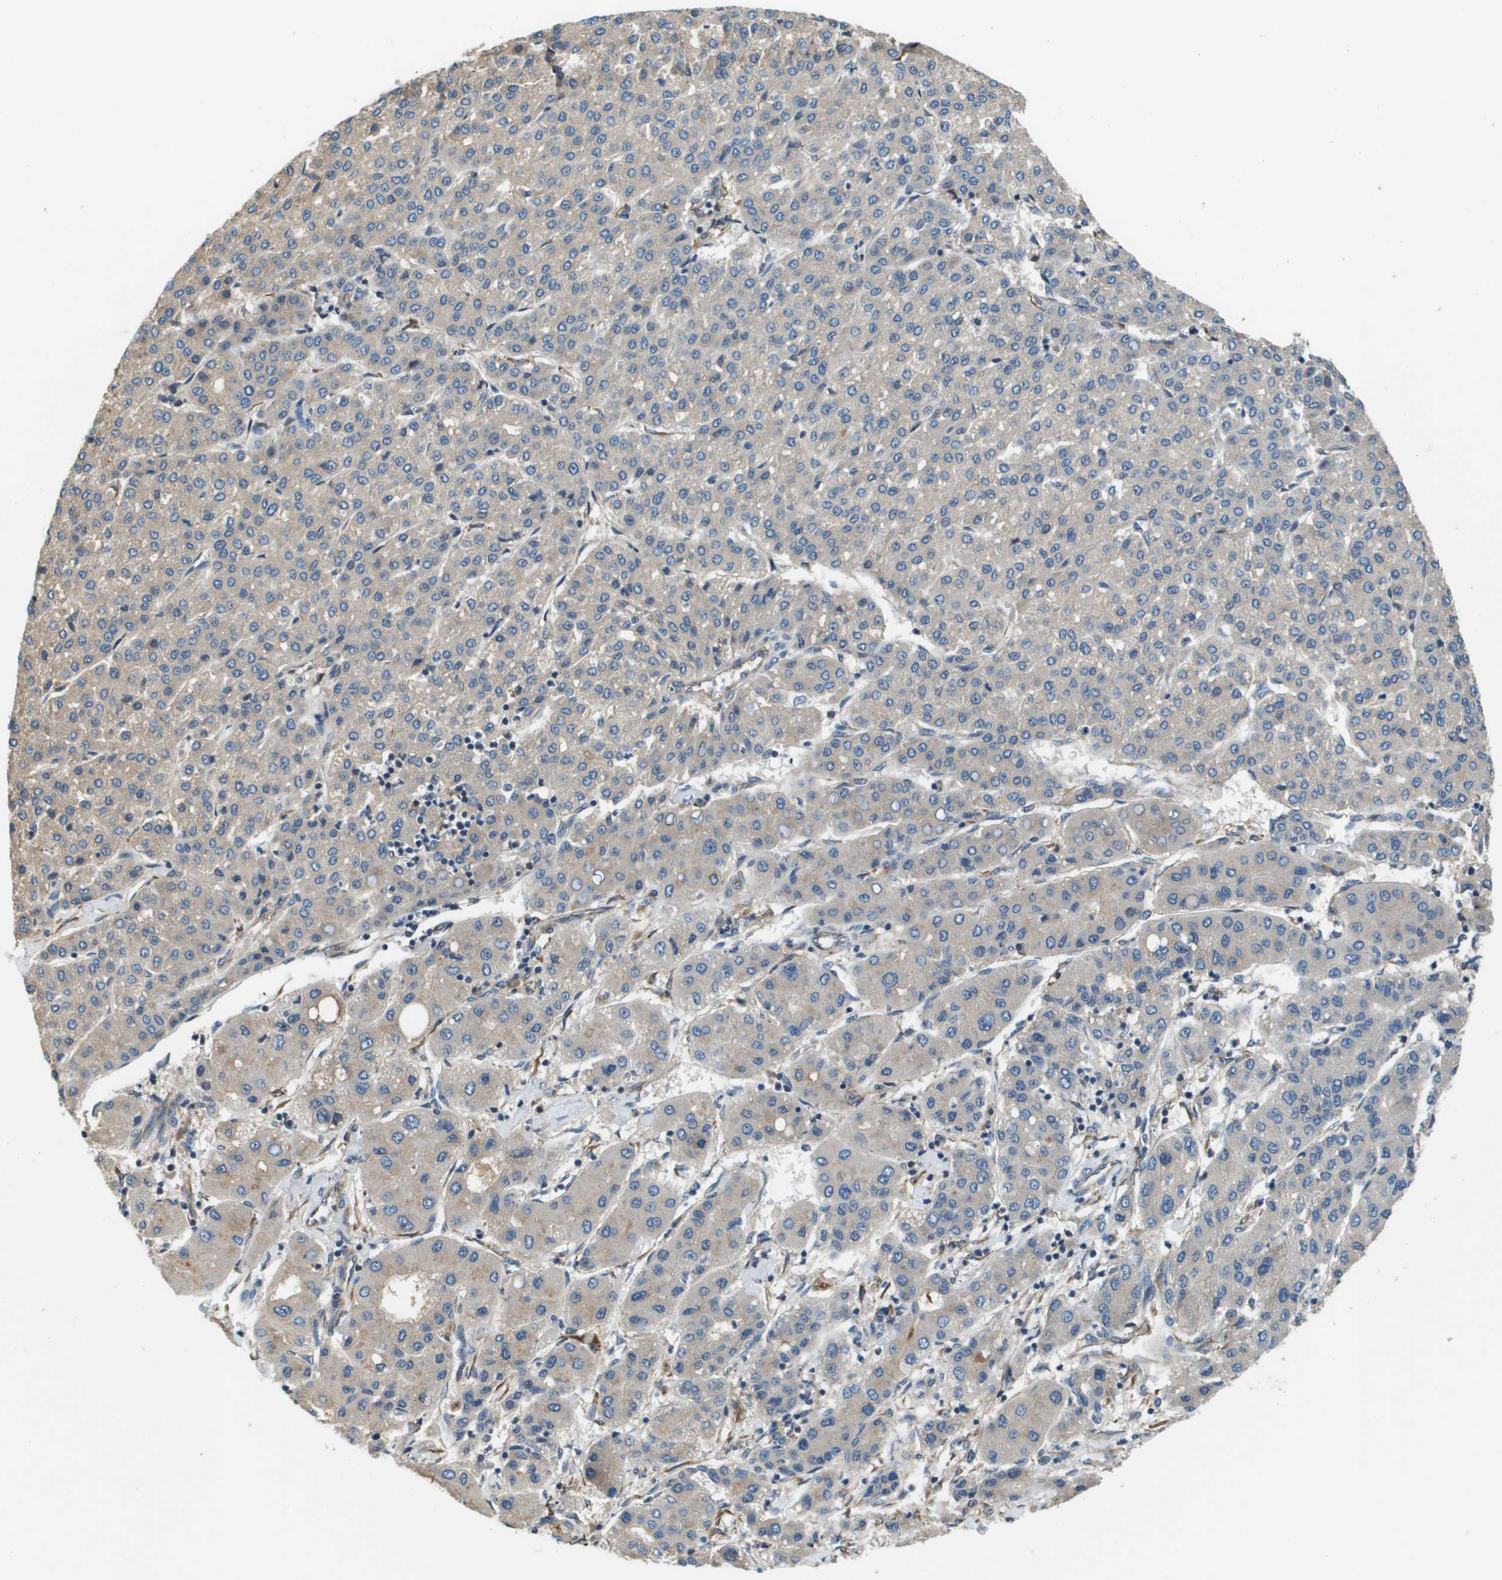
{"staining": {"intensity": "negative", "quantity": "none", "location": "none"}, "tissue": "liver cancer", "cell_type": "Tumor cells", "image_type": "cancer", "snomed": [{"axis": "morphology", "description": "Carcinoma, Hepatocellular, NOS"}, {"axis": "topography", "description": "Liver"}], "caption": "This is an immunohistochemistry (IHC) image of human liver cancer (hepatocellular carcinoma). There is no positivity in tumor cells.", "gene": "SAMSN1", "patient": {"sex": "male", "age": 65}}